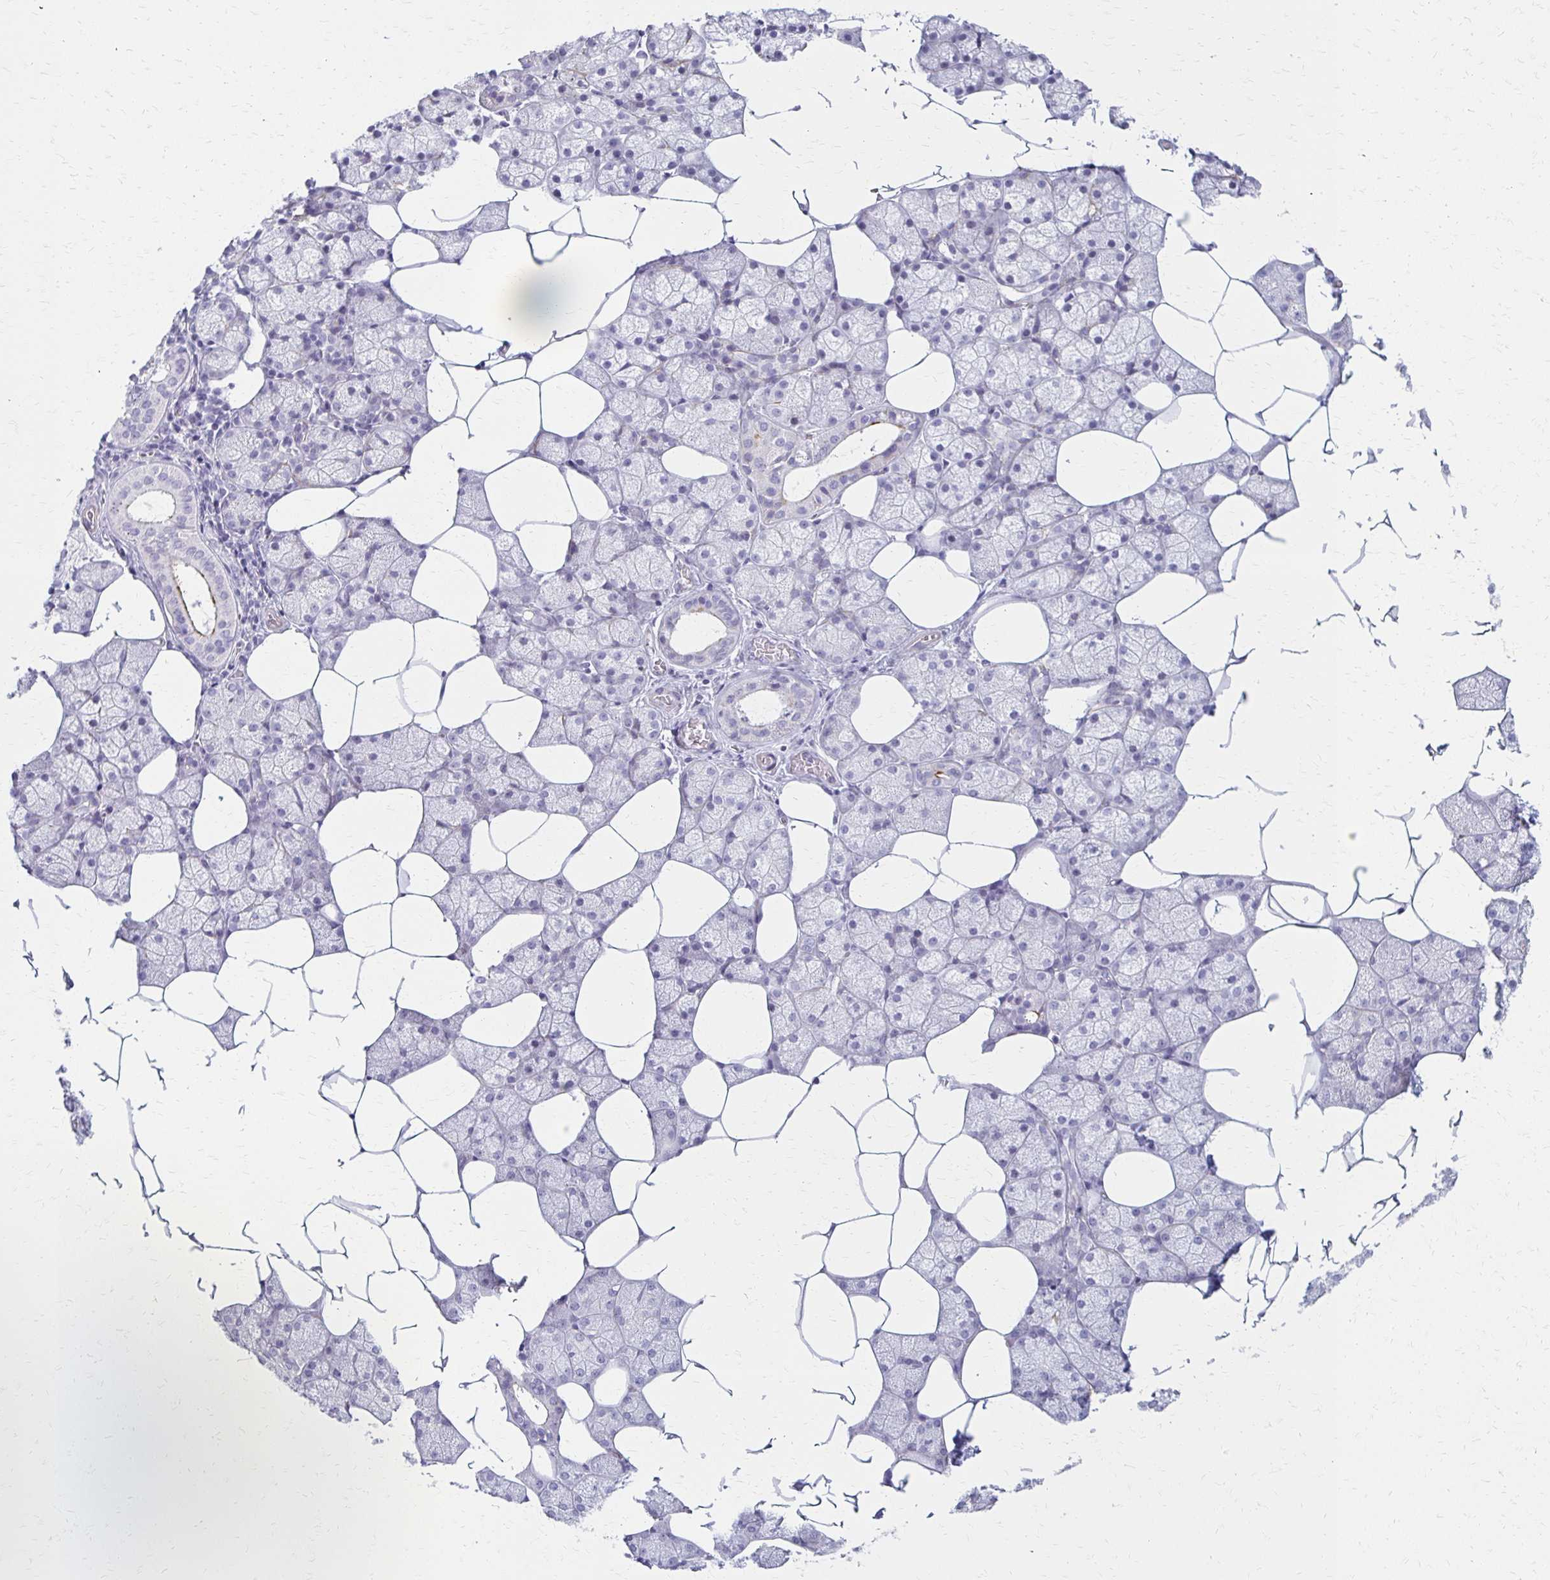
{"staining": {"intensity": "negative", "quantity": "none", "location": "none"}, "tissue": "salivary gland", "cell_type": "Glandular cells", "image_type": "normal", "snomed": [{"axis": "morphology", "description": "Normal tissue, NOS"}, {"axis": "topography", "description": "Salivary gland"}], "caption": "Unremarkable salivary gland was stained to show a protein in brown. There is no significant expression in glandular cells. (DAB IHC with hematoxylin counter stain).", "gene": "IVL", "patient": {"sex": "female", "age": 43}}